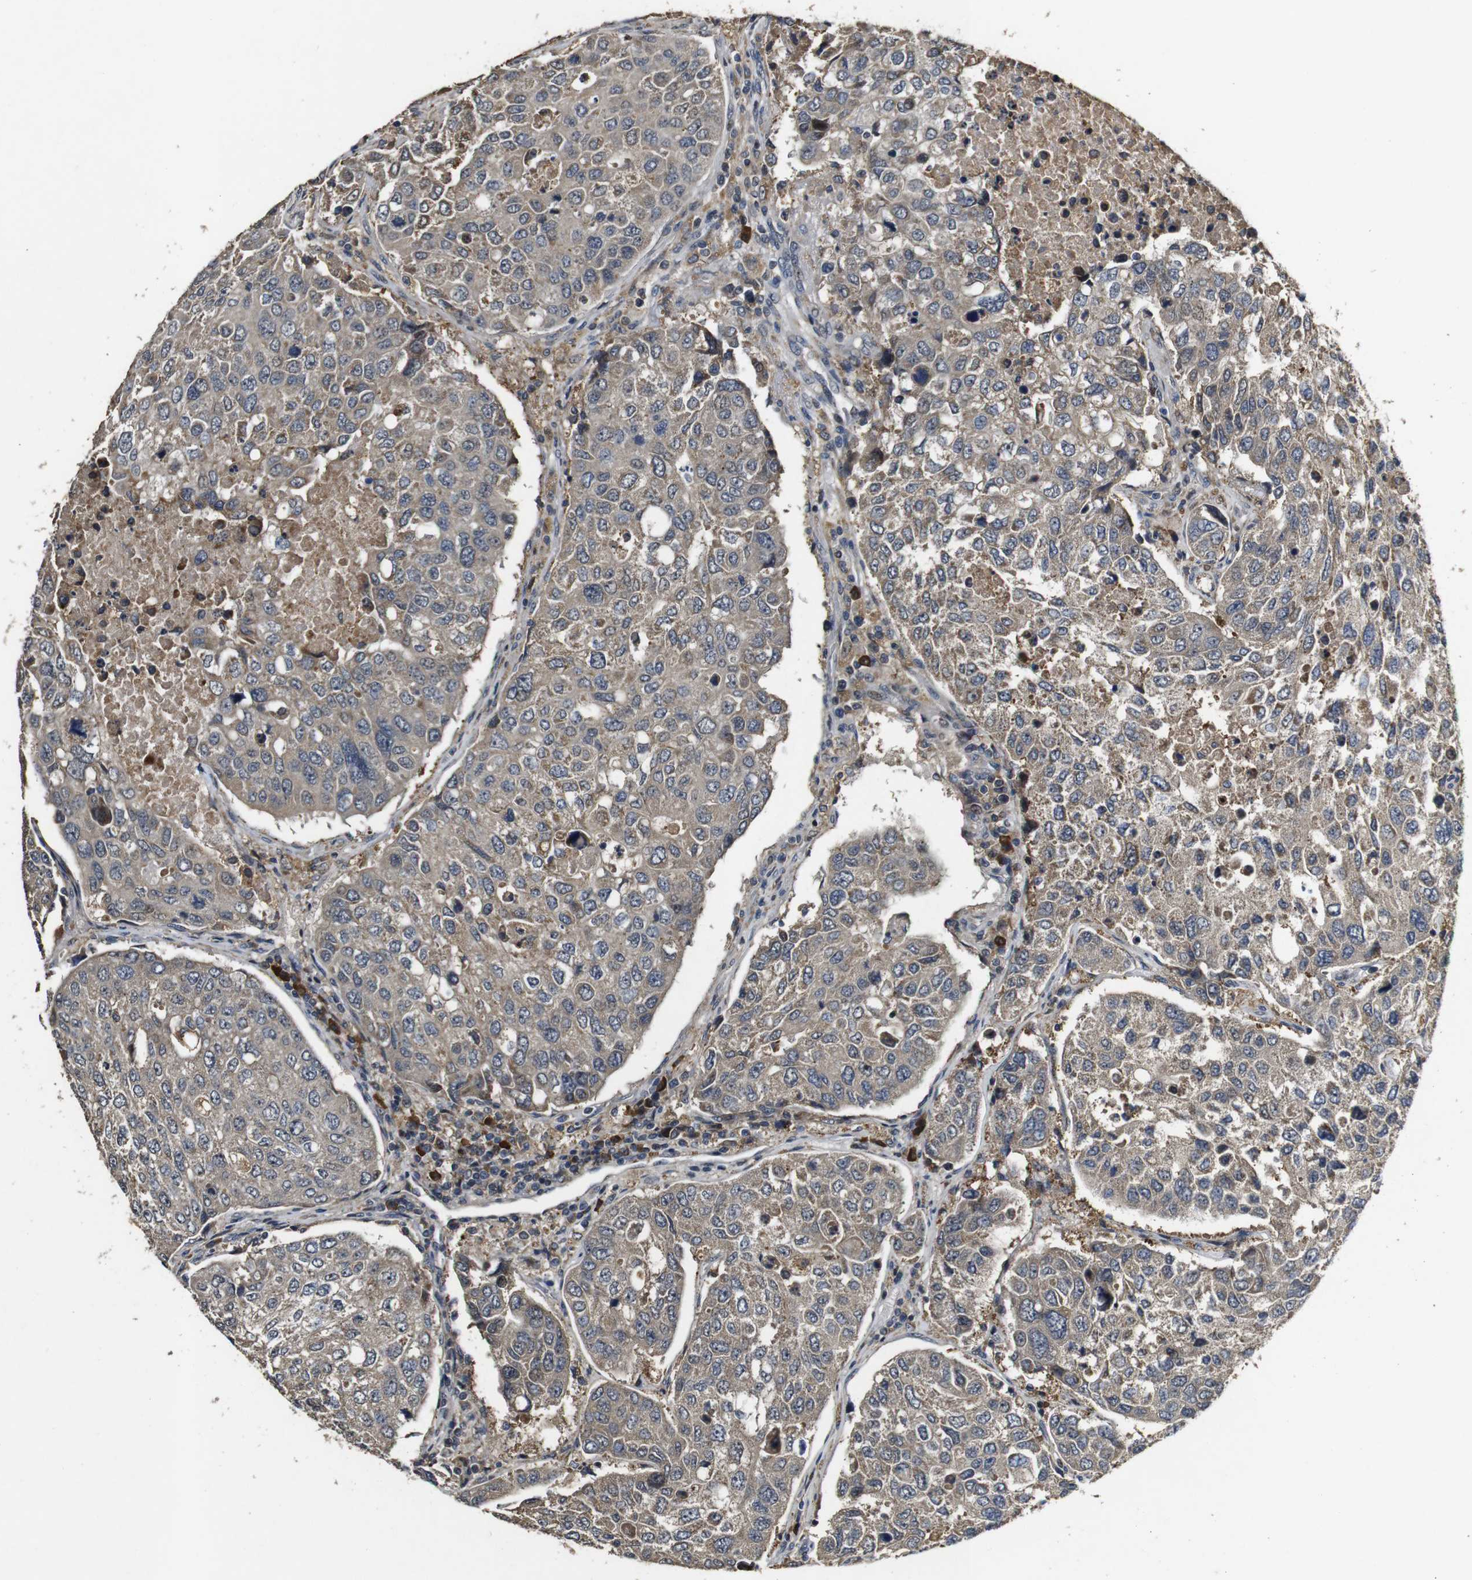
{"staining": {"intensity": "weak", "quantity": "25%-75%", "location": "cytoplasmic/membranous"}, "tissue": "urothelial cancer", "cell_type": "Tumor cells", "image_type": "cancer", "snomed": [{"axis": "morphology", "description": "Urothelial carcinoma, High grade"}, {"axis": "topography", "description": "Lymph node"}, {"axis": "topography", "description": "Urinary bladder"}], "caption": "Weak cytoplasmic/membranous staining is appreciated in approximately 25%-75% of tumor cells in urothelial cancer. (Stains: DAB (3,3'-diaminobenzidine) in brown, nuclei in blue, Microscopy: brightfield microscopy at high magnification).", "gene": "MAGI2", "patient": {"sex": "male", "age": 51}}